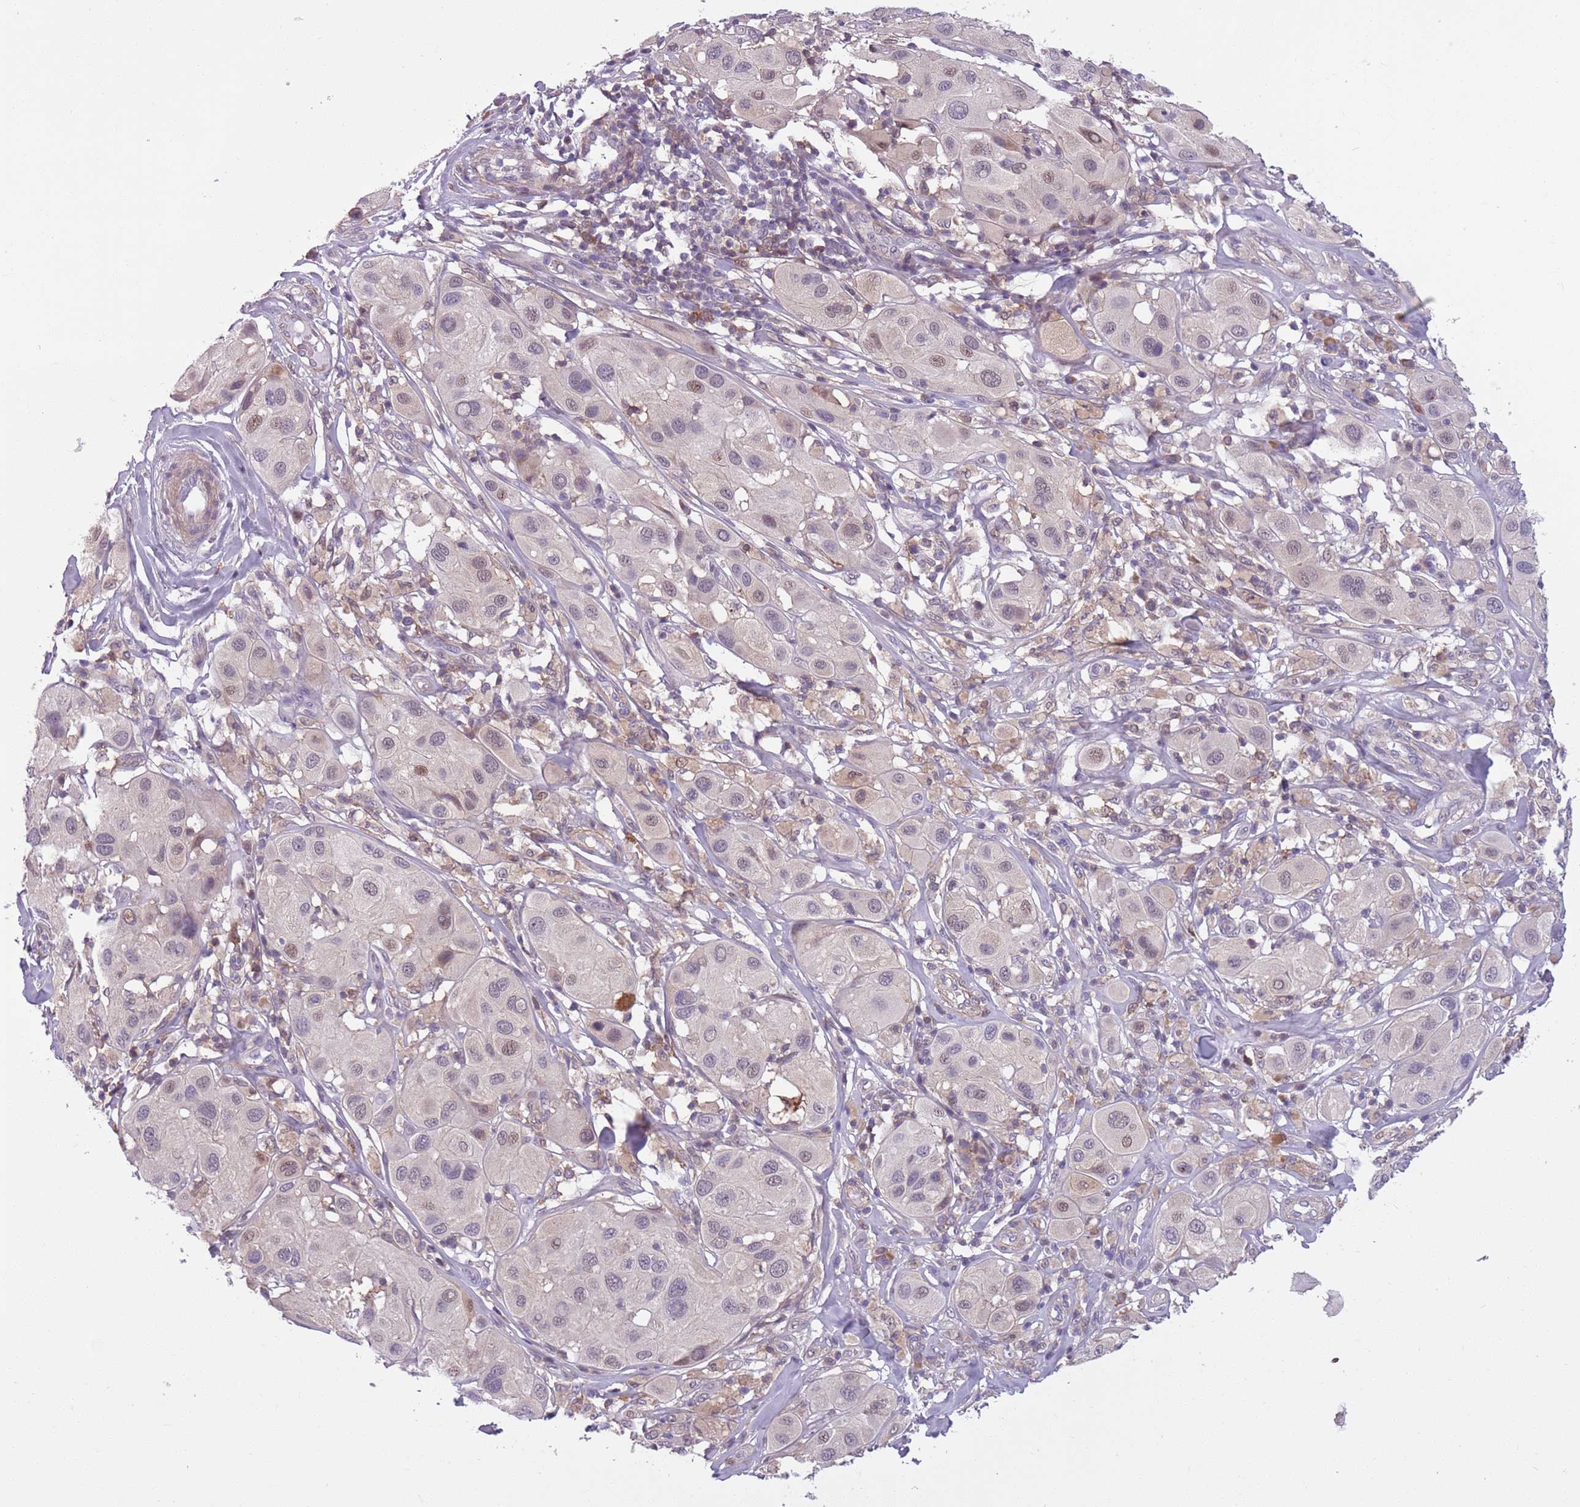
{"staining": {"intensity": "moderate", "quantity": "<25%", "location": "nuclear"}, "tissue": "melanoma", "cell_type": "Tumor cells", "image_type": "cancer", "snomed": [{"axis": "morphology", "description": "Malignant melanoma, Metastatic site"}, {"axis": "topography", "description": "Skin"}], "caption": "Human melanoma stained with a brown dye exhibits moderate nuclear positive expression in approximately <25% of tumor cells.", "gene": "JAML", "patient": {"sex": "male", "age": 41}}